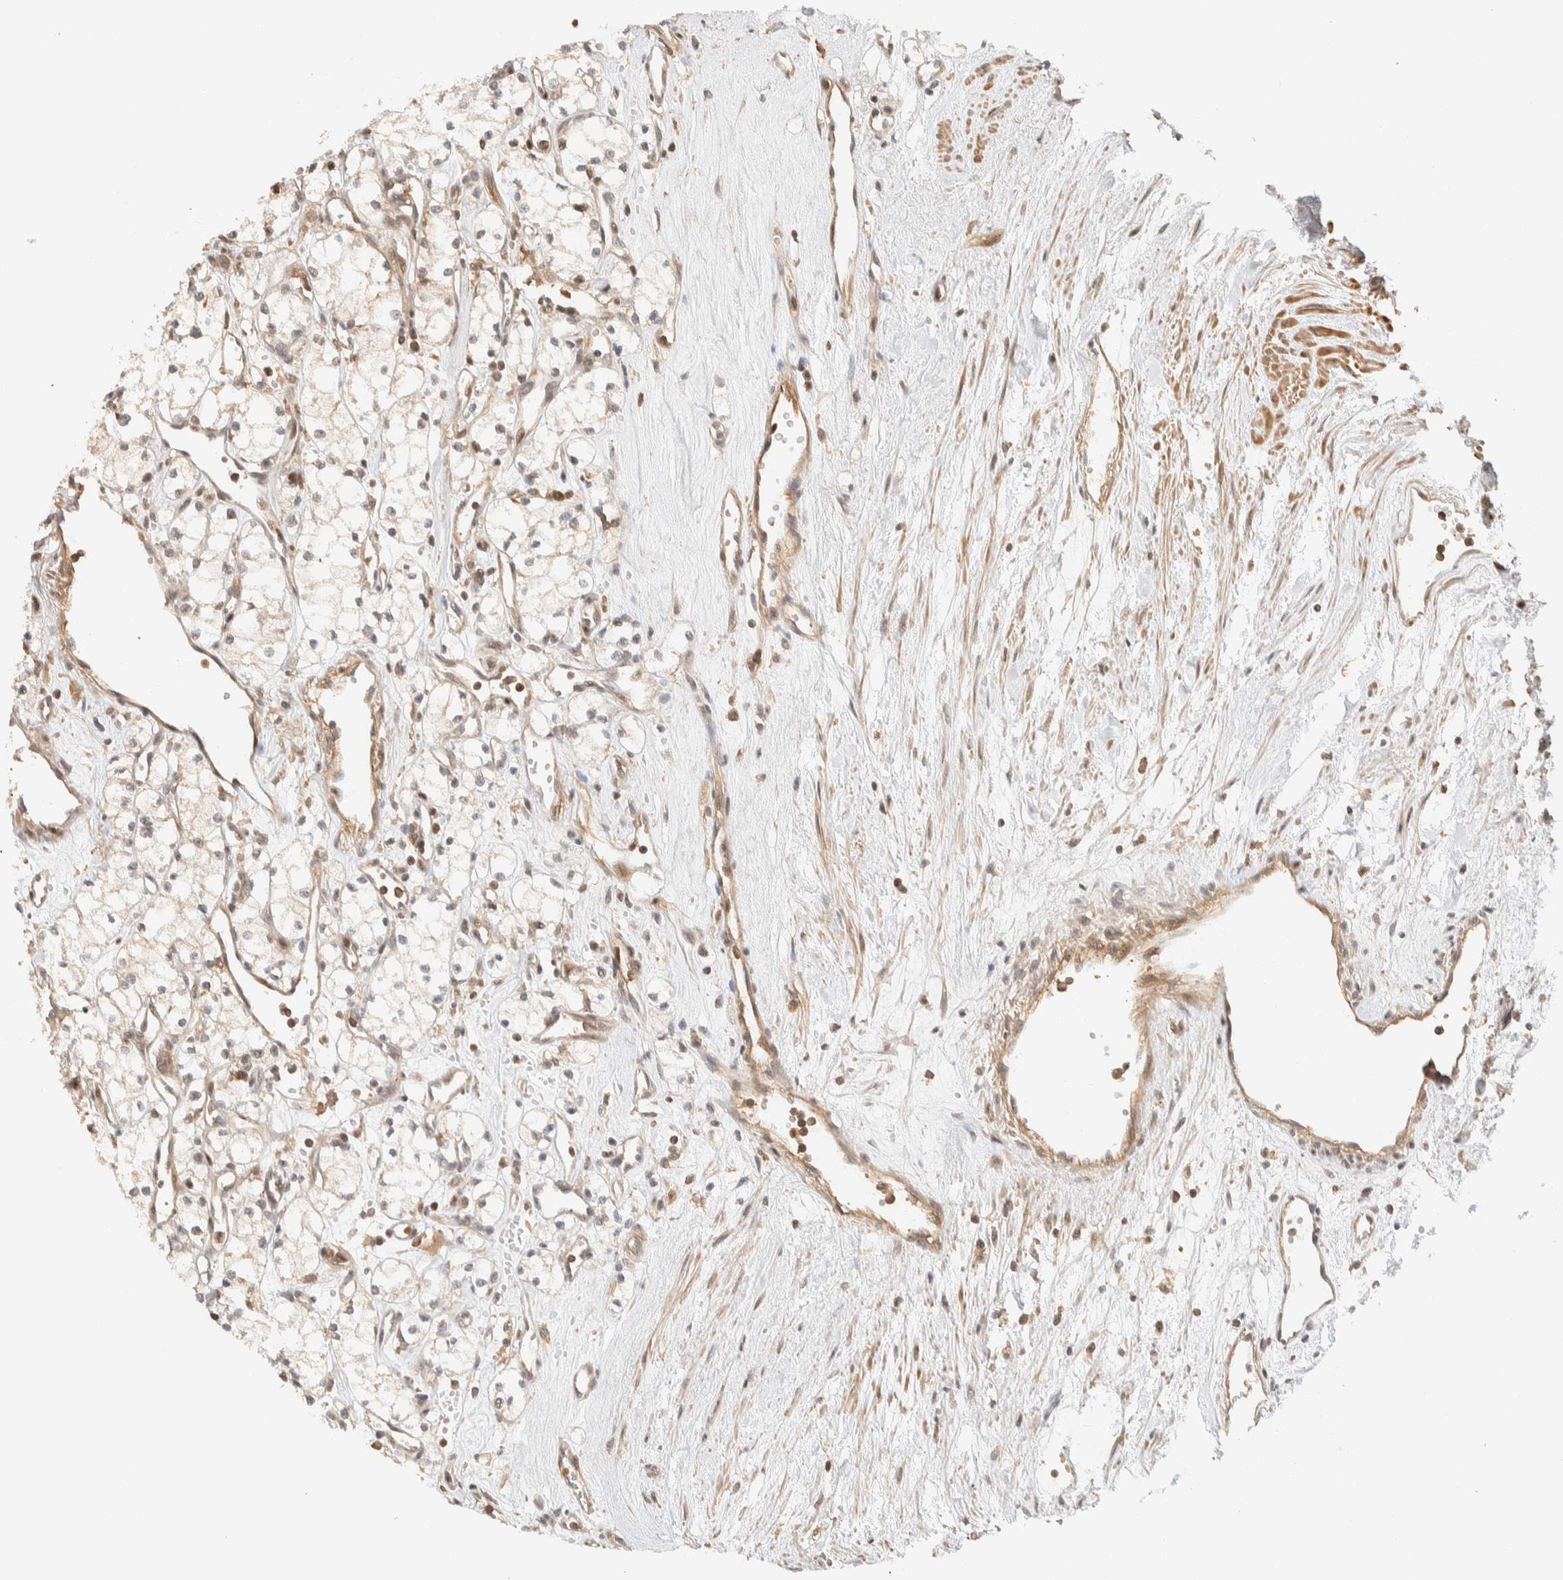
{"staining": {"intensity": "weak", "quantity": "<25%", "location": "cytoplasmic/membranous,nuclear"}, "tissue": "renal cancer", "cell_type": "Tumor cells", "image_type": "cancer", "snomed": [{"axis": "morphology", "description": "Adenocarcinoma, NOS"}, {"axis": "topography", "description": "Kidney"}], "caption": "Image shows no significant protein staining in tumor cells of renal adenocarcinoma.", "gene": "ARFGEF1", "patient": {"sex": "male", "age": 59}}